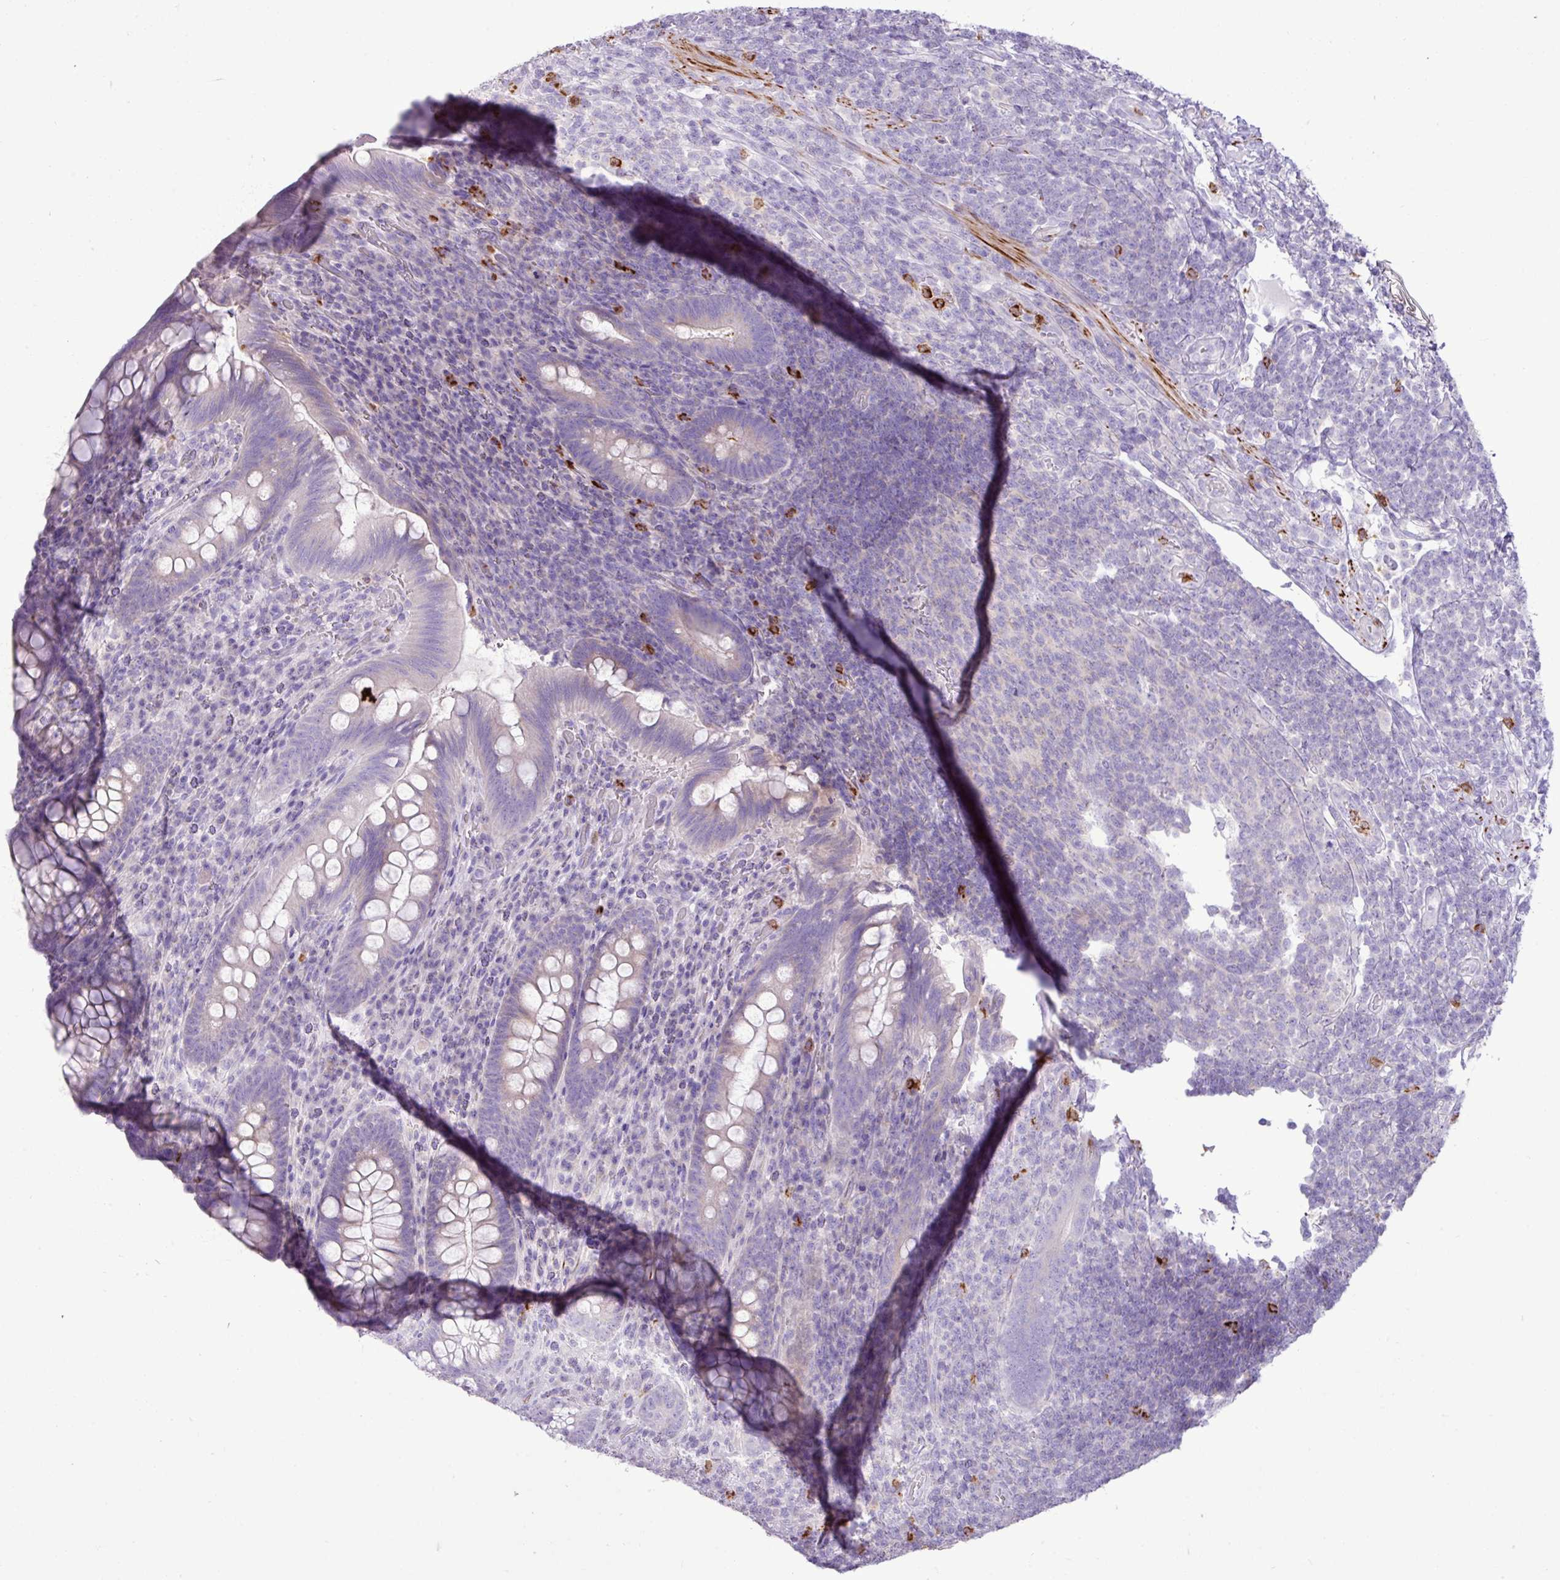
{"staining": {"intensity": "negative", "quantity": "none", "location": "none"}, "tissue": "appendix", "cell_type": "Glandular cells", "image_type": "normal", "snomed": [{"axis": "morphology", "description": "Normal tissue, NOS"}, {"axis": "topography", "description": "Appendix"}], "caption": "Image shows no protein expression in glandular cells of normal appendix.", "gene": "ZSCAN5A", "patient": {"sex": "female", "age": 43}}